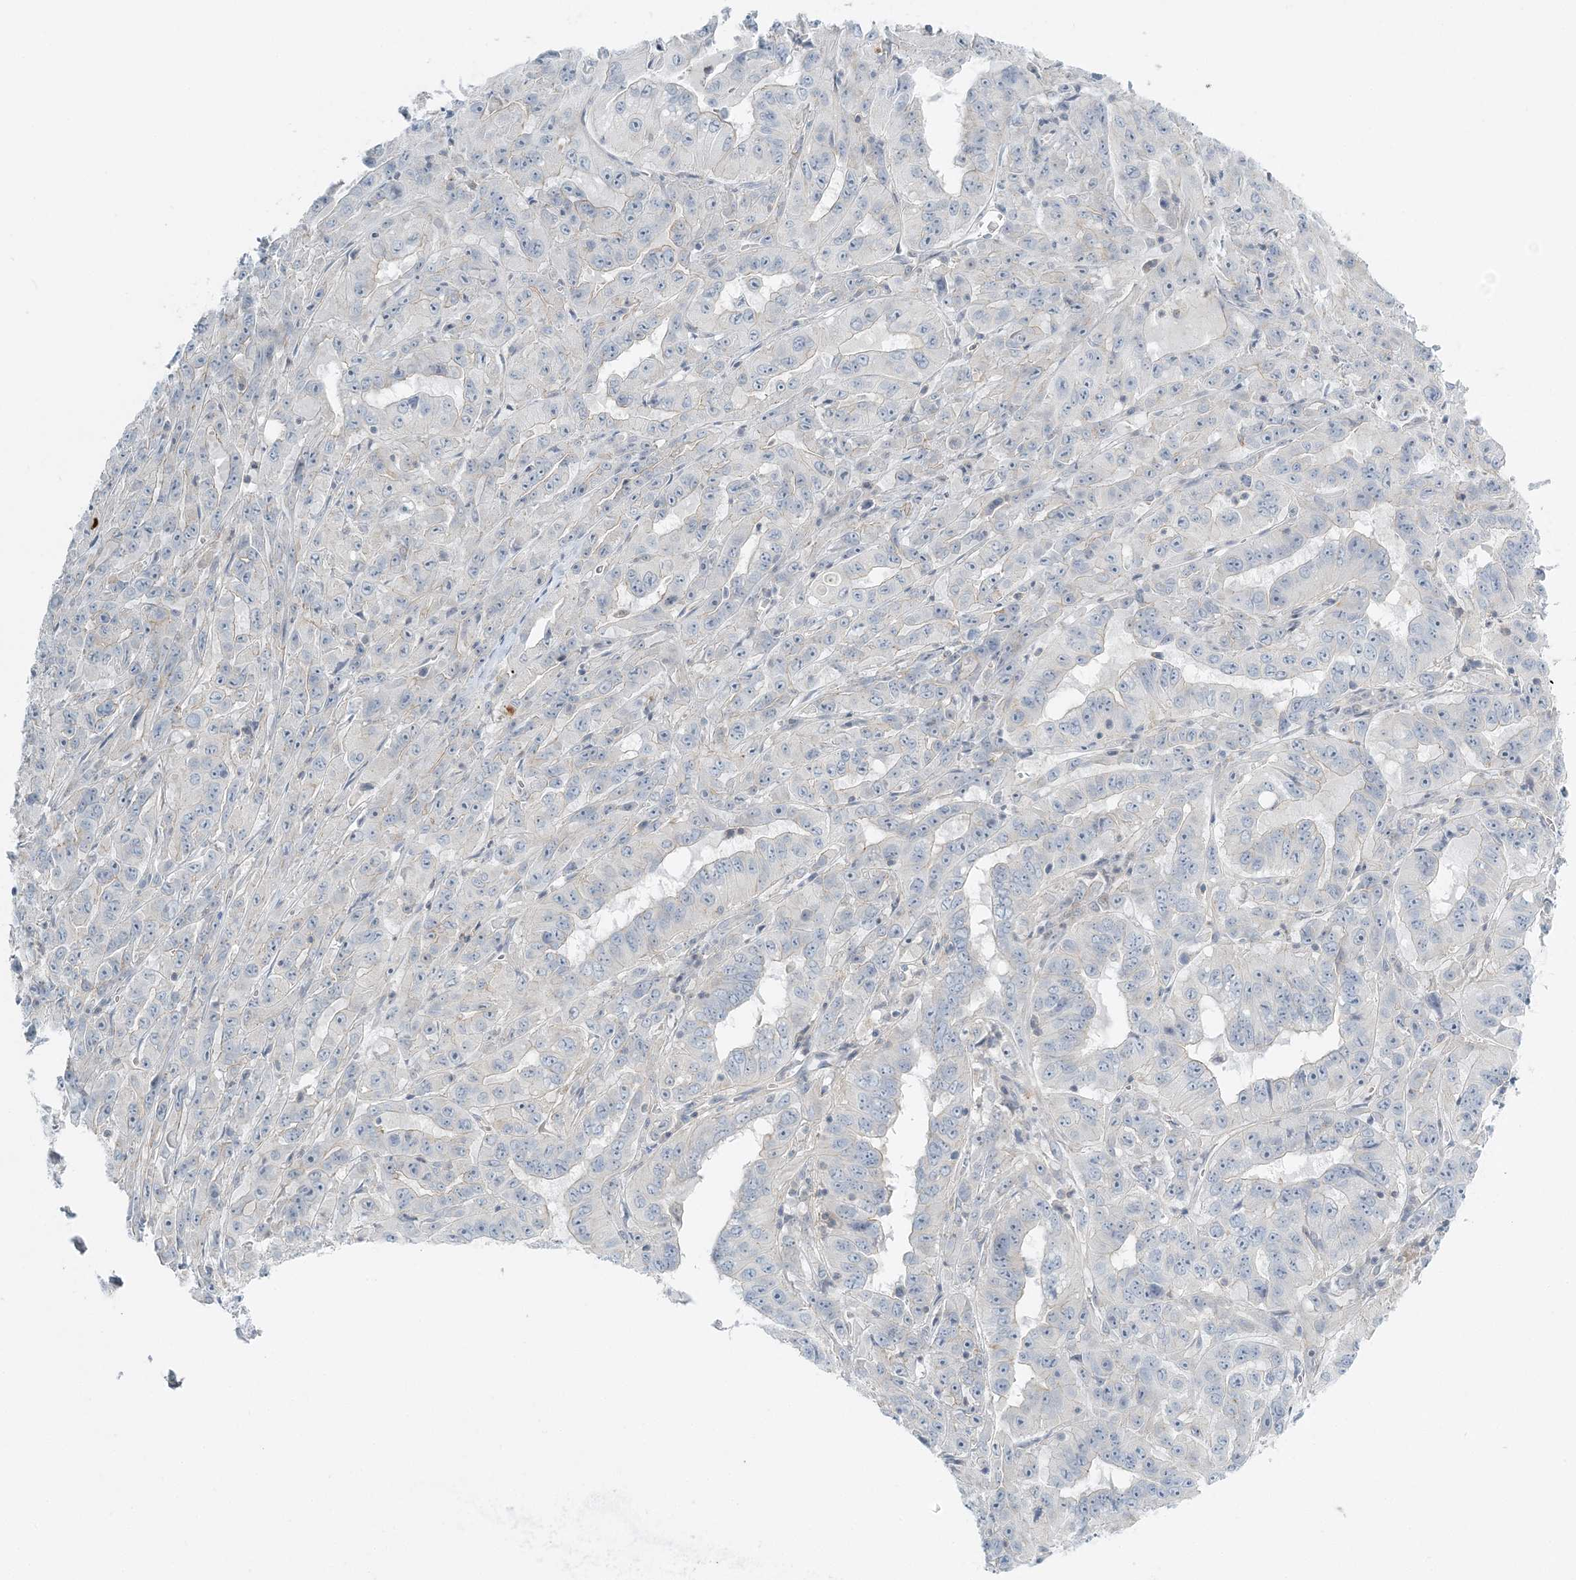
{"staining": {"intensity": "negative", "quantity": "none", "location": "none"}, "tissue": "pancreatic cancer", "cell_type": "Tumor cells", "image_type": "cancer", "snomed": [{"axis": "morphology", "description": "Adenocarcinoma, NOS"}, {"axis": "topography", "description": "Pancreas"}], "caption": "Tumor cells show no significant protein staining in pancreatic cancer (adenocarcinoma). (Brightfield microscopy of DAB immunohistochemistry (IHC) at high magnification).", "gene": "NAA11", "patient": {"sex": "male", "age": 63}}